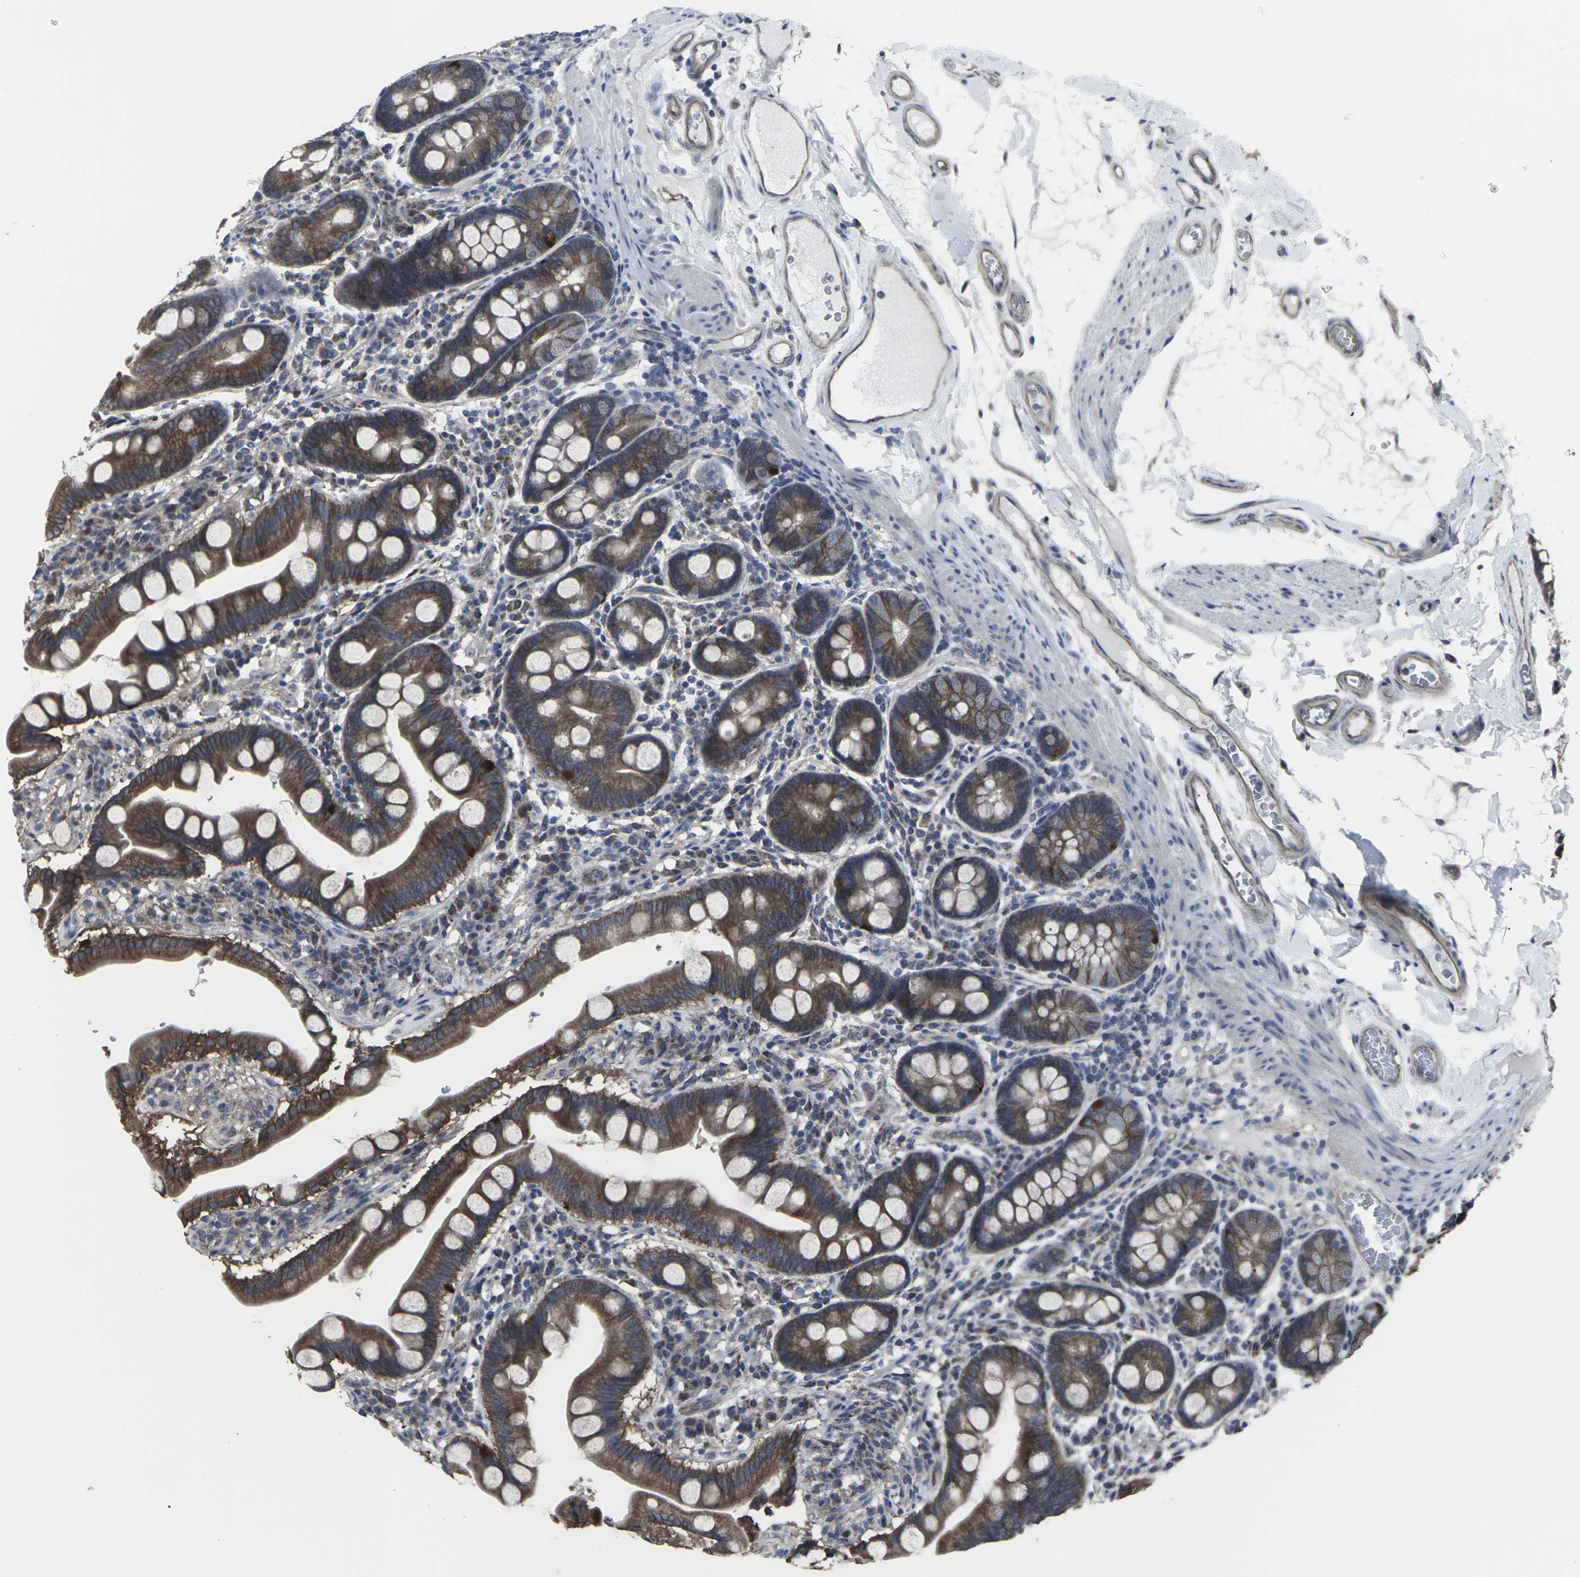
{"staining": {"intensity": "strong", "quantity": ">75%", "location": "cytoplasmic/membranous"}, "tissue": "duodenum", "cell_type": "Glandular cells", "image_type": "normal", "snomed": [{"axis": "morphology", "description": "Normal tissue, NOS"}, {"axis": "topography", "description": "Duodenum"}], "caption": "An image of human duodenum stained for a protein shows strong cytoplasmic/membranous brown staining in glandular cells.", "gene": "MAPKAPK2", "patient": {"sex": "male", "age": 50}}